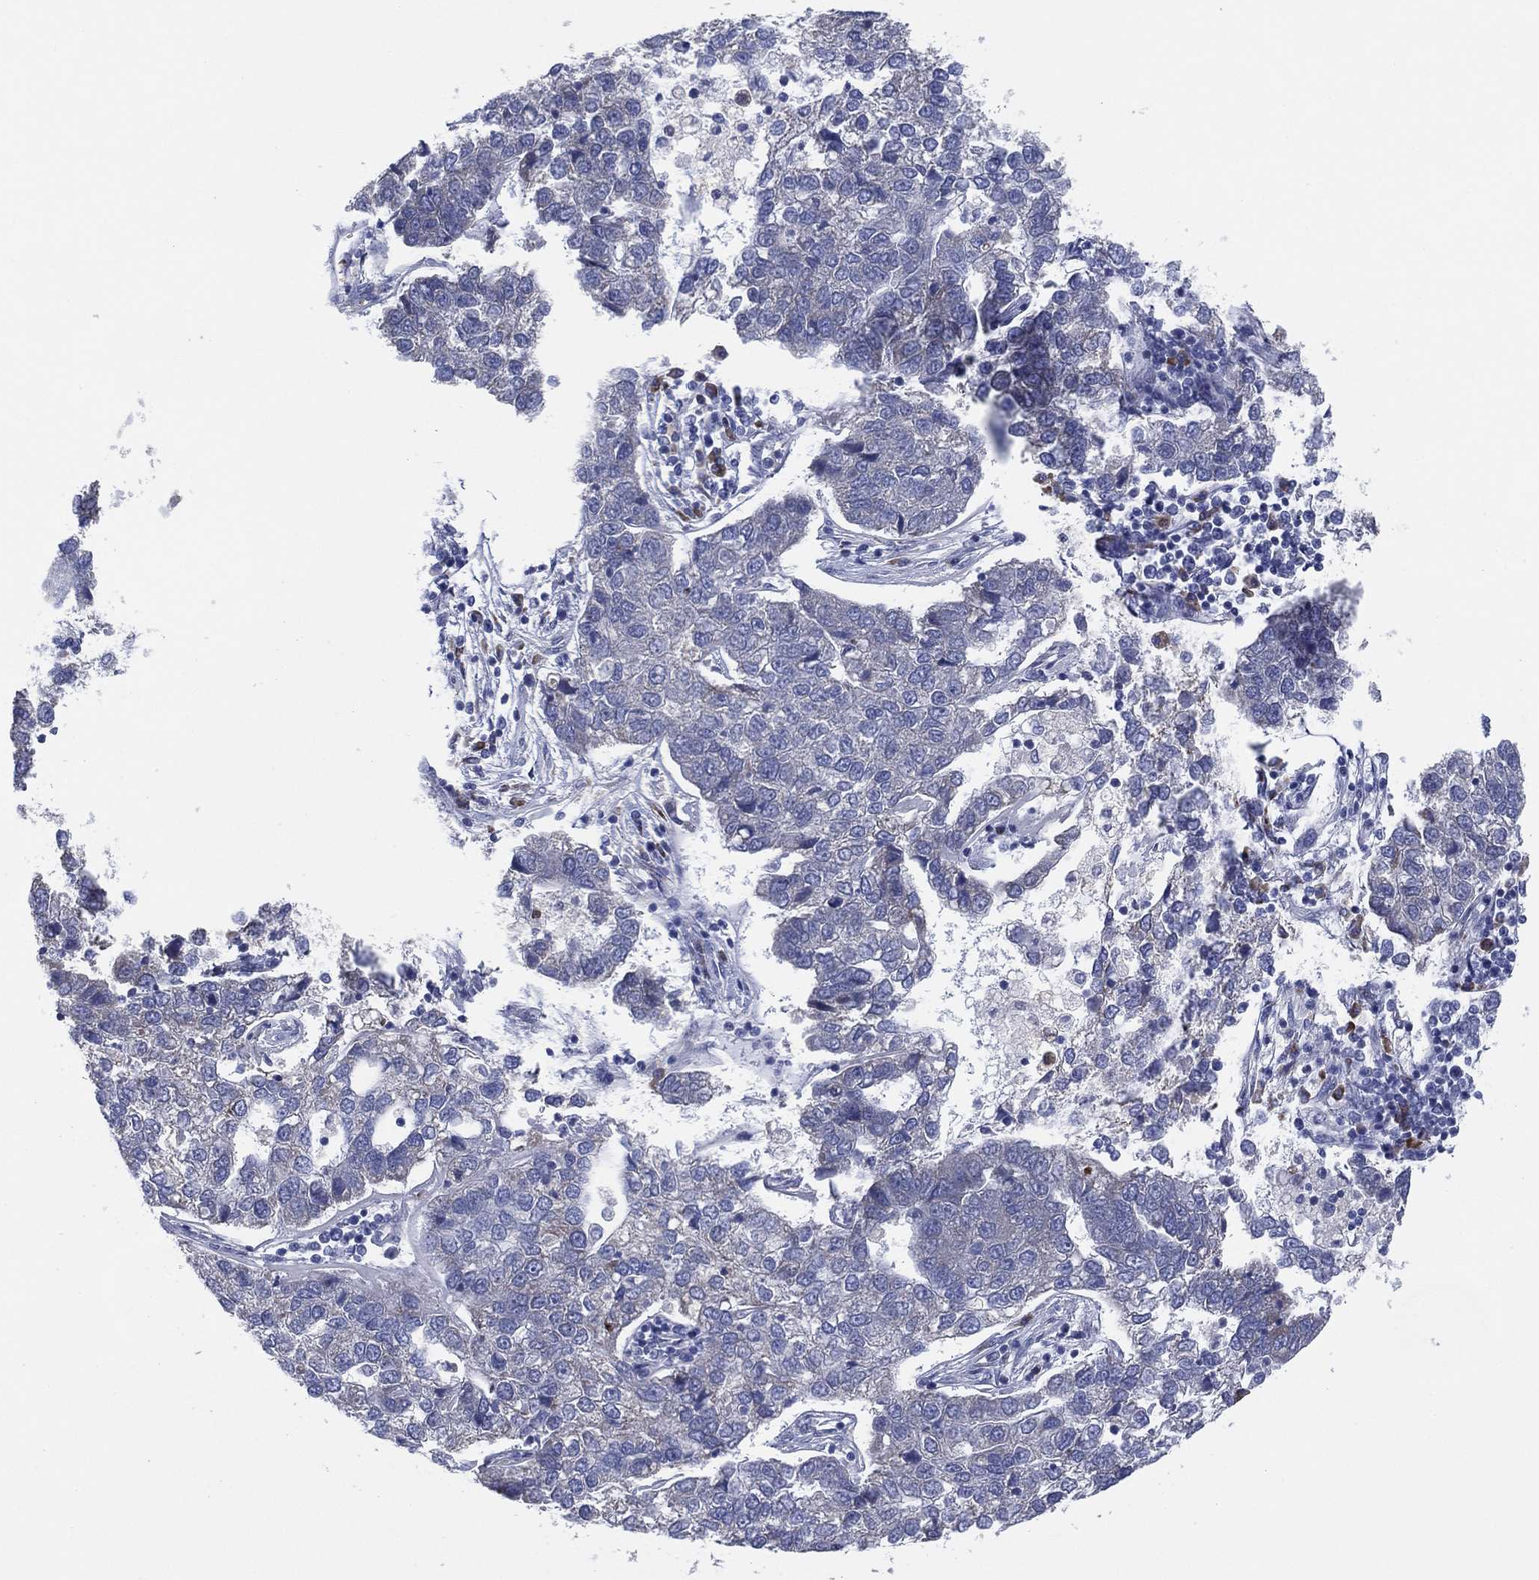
{"staining": {"intensity": "weak", "quantity": "<25%", "location": "cytoplasmic/membranous"}, "tissue": "pancreatic cancer", "cell_type": "Tumor cells", "image_type": "cancer", "snomed": [{"axis": "morphology", "description": "Adenocarcinoma, NOS"}, {"axis": "topography", "description": "Pancreas"}], "caption": "The immunohistochemistry micrograph has no significant expression in tumor cells of pancreatic cancer (adenocarcinoma) tissue.", "gene": "TMEM40", "patient": {"sex": "female", "age": 61}}